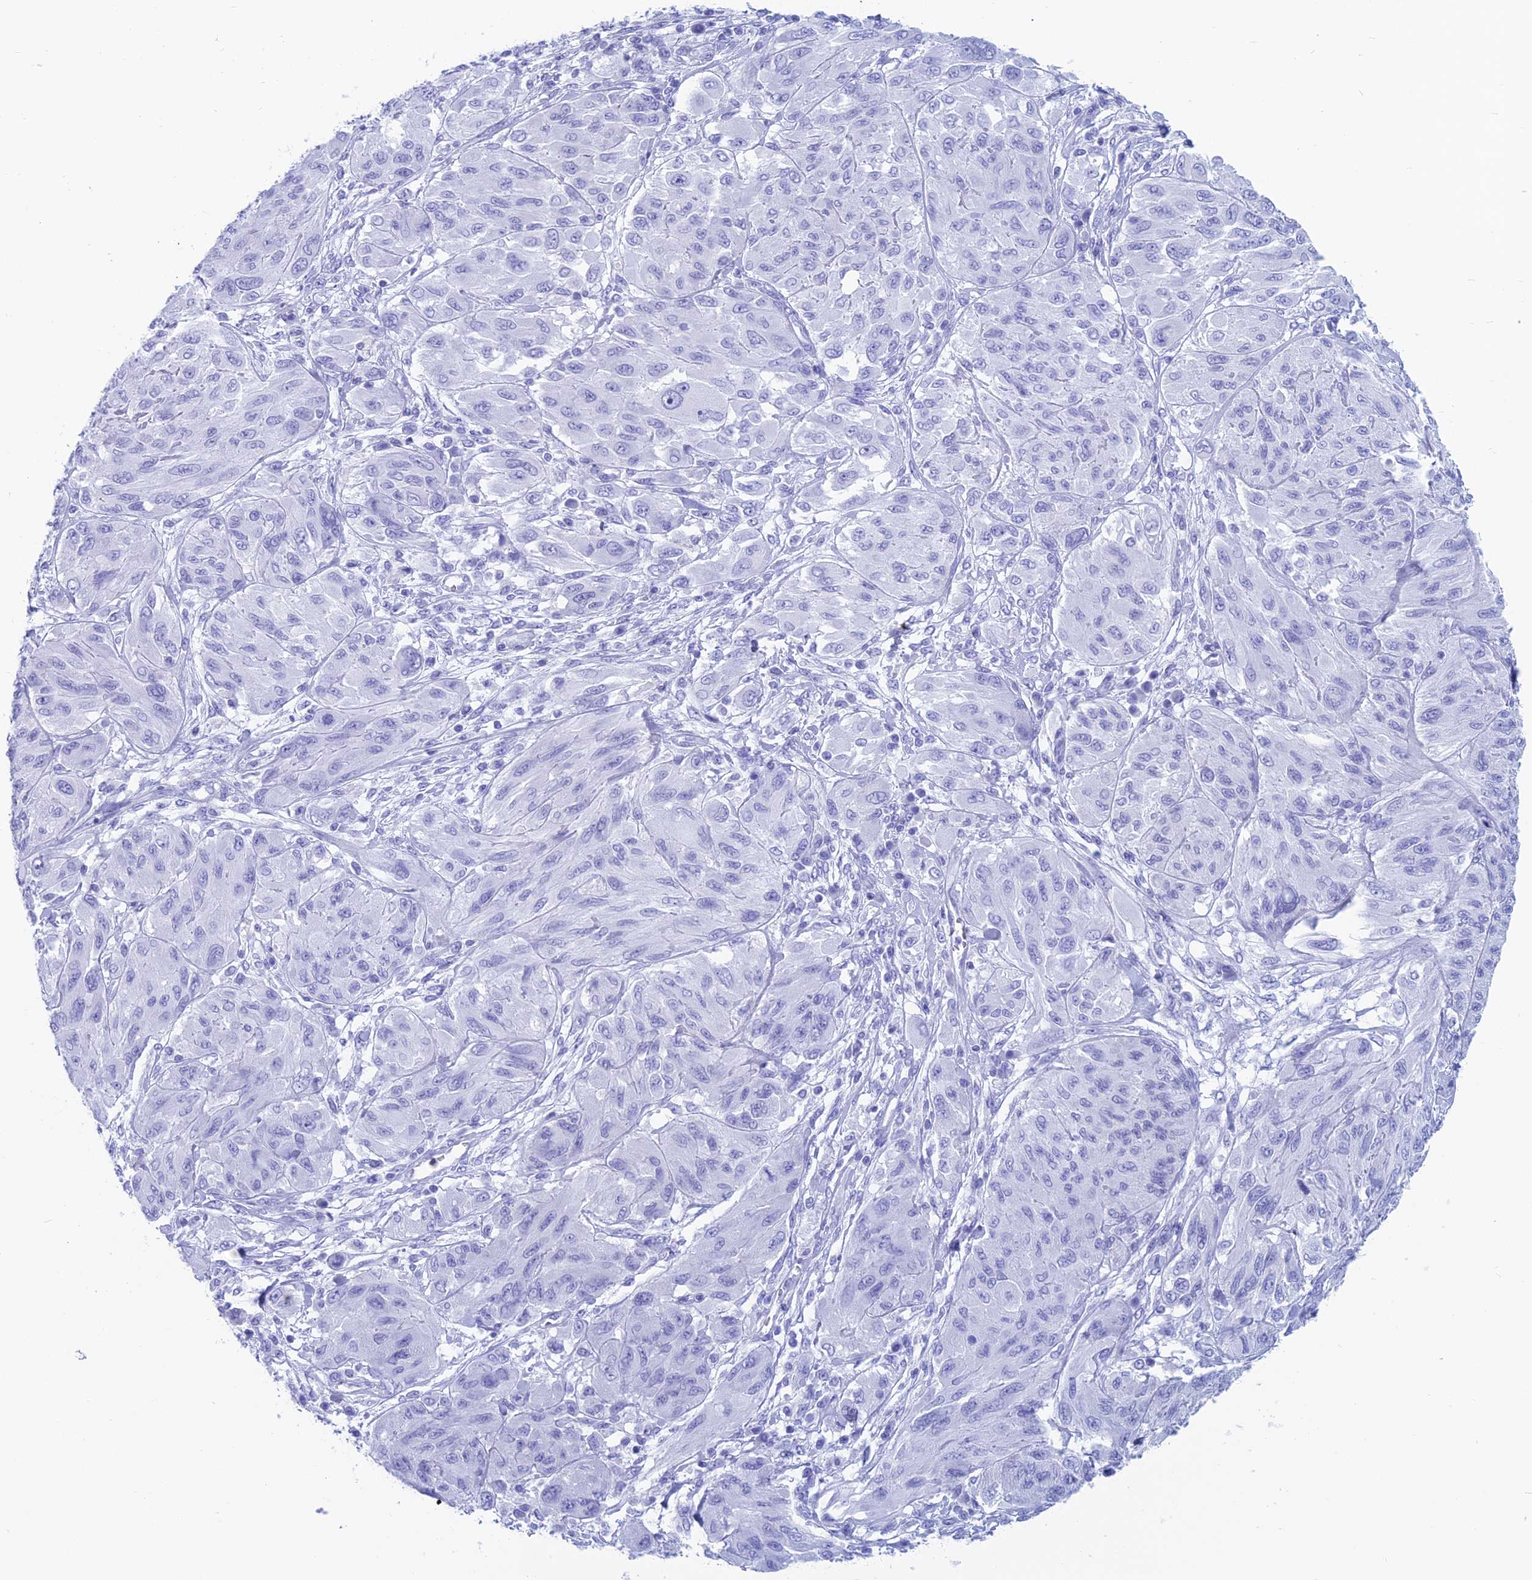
{"staining": {"intensity": "negative", "quantity": "none", "location": "none"}, "tissue": "melanoma", "cell_type": "Tumor cells", "image_type": "cancer", "snomed": [{"axis": "morphology", "description": "Malignant melanoma, NOS"}, {"axis": "topography", "description": "Skin"}], "caption": "This is a photomicrograph of immunohistochemistry (IHC) staining of malignant melanoma, which shows no staining in tumor cells.", "gene": "CAPS", "patient": {"sex": "female", "age": 91}}